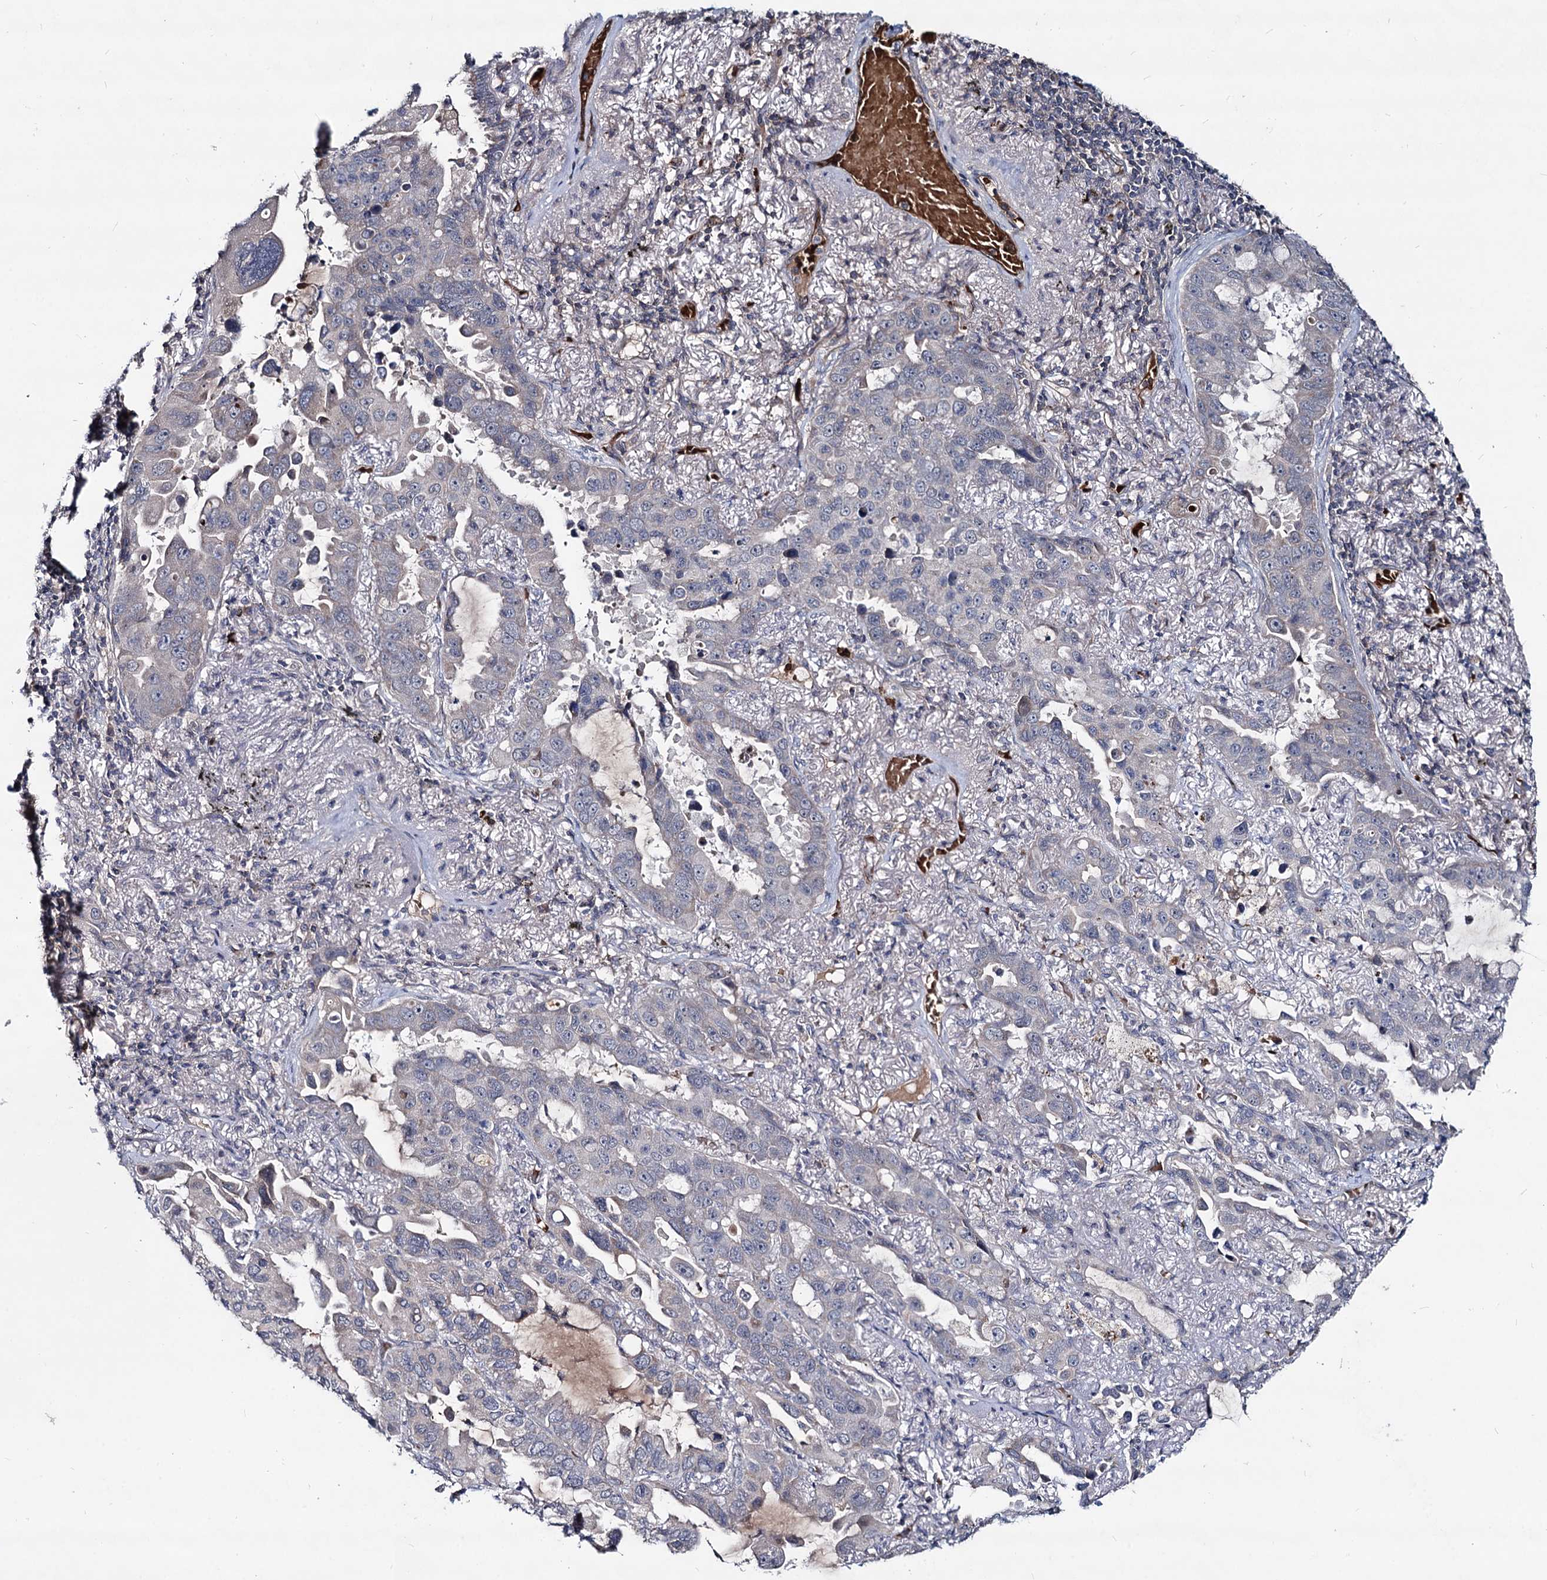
{"staining": {"intensity": "weak", "quantity": "<25%", "location": "cytoplasmic/membranous"}, "tissue": "lung cancer", "cell_type": "Tumor cells", "image_type": "cancer", "snomed": [{"axis": "morphology", "description": "Adenocarcinoma, NOS"}, {"axis": "topography", "description": "Lung"}], "caption": "Tumor cells show no significant positivity in adenocarcinoma (lung). Nuclei are stained in blue.", "gene": "RNF6", "patient": {"sex": "male", "age": 64}}